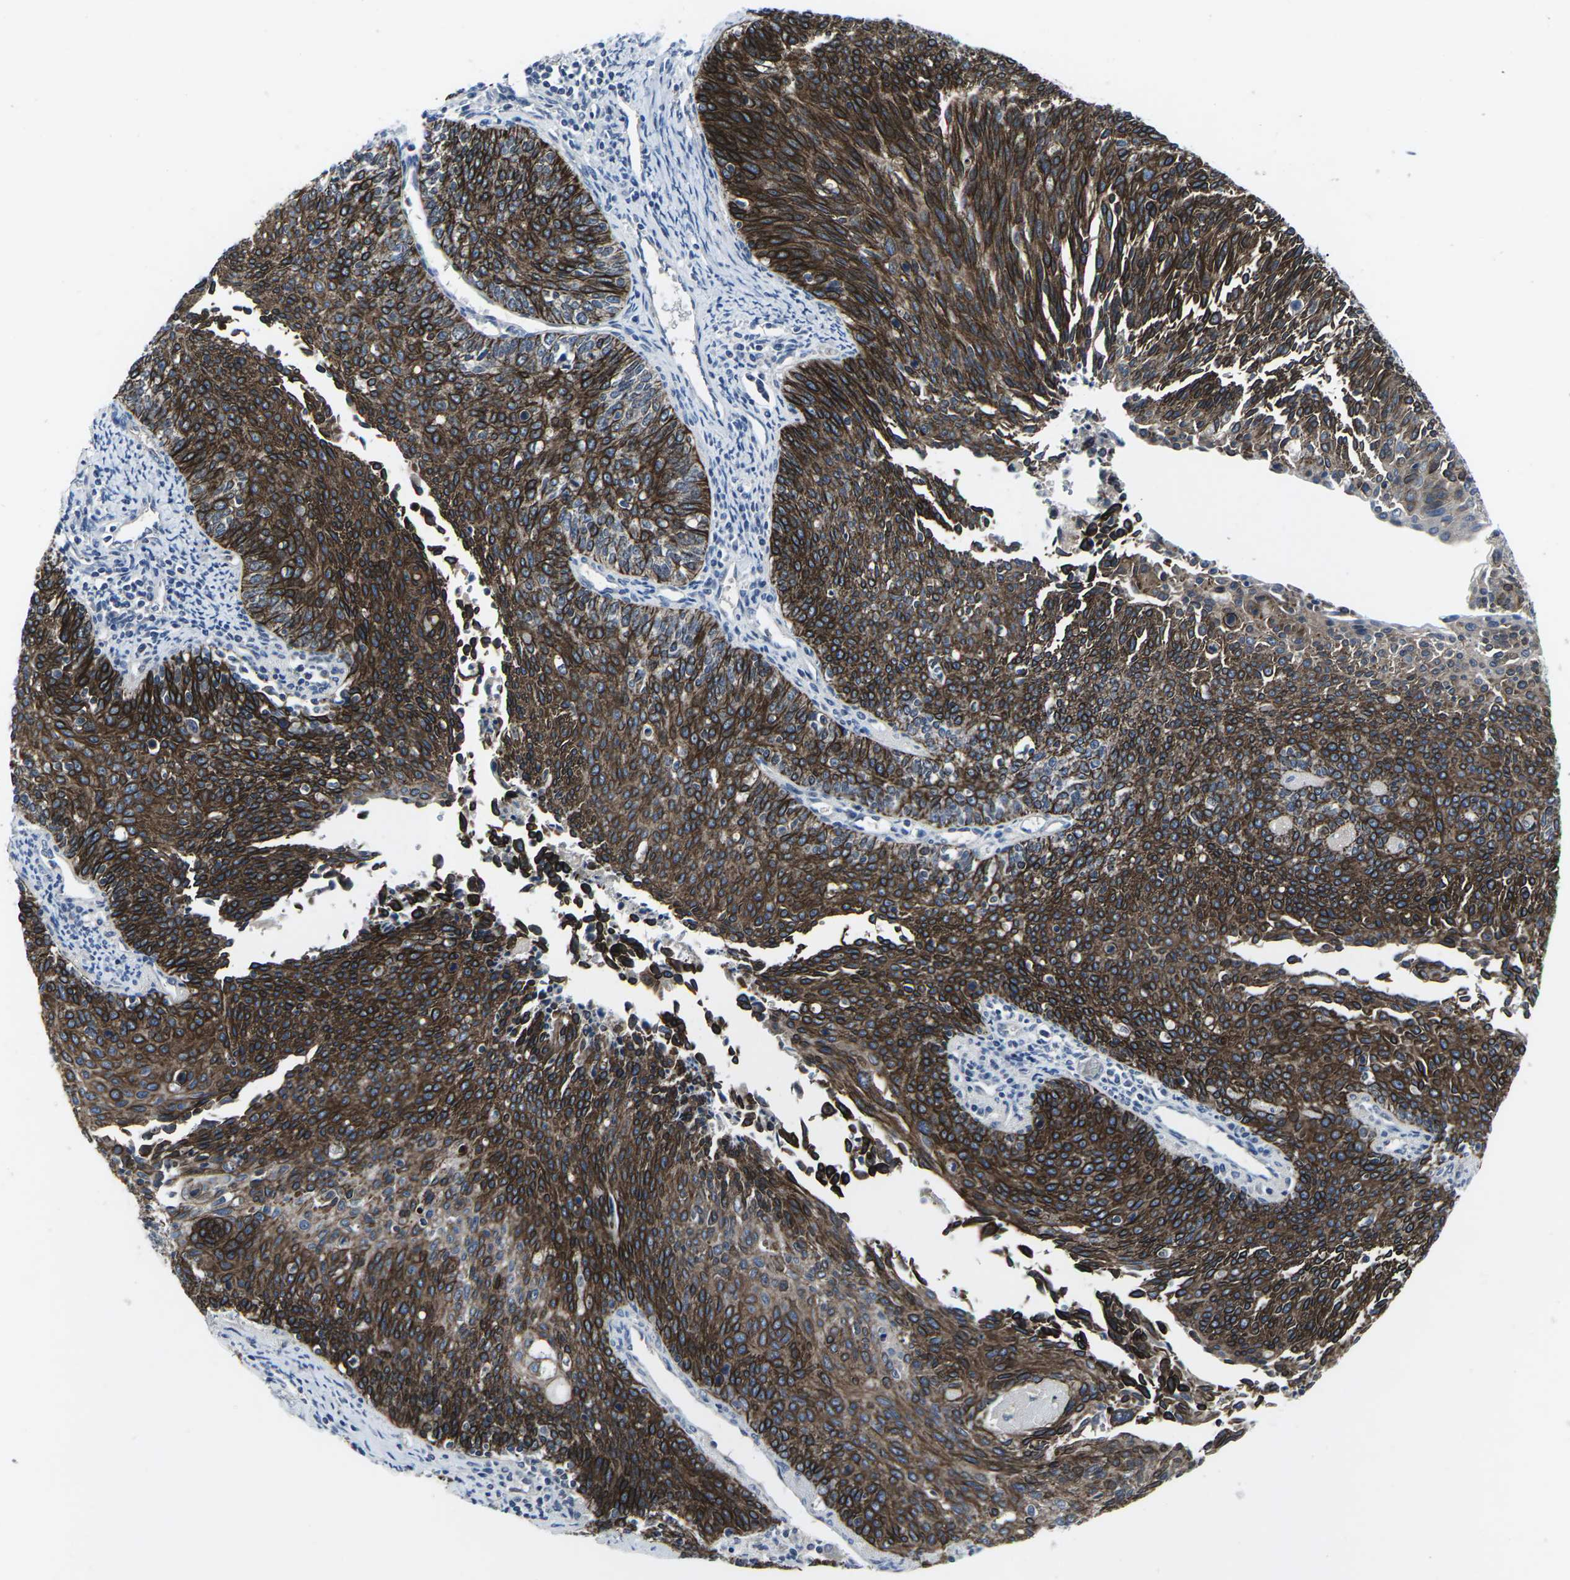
{"staining": {"intensity": "strong", "quantity": ">75%", "location": "cytoplasmic/membranous"}, "tissue": "cervical cancer", "cell_type": "Tumor cells", "image_type": "cancer", "snomed": [{"axis": "morphology", "description": "Squamous cell carcinoma, NOS"}, {"axis": "topography", "description": "Cervix"}], "caption": "There is high levels of strong cytoplasmic/membranous staining in tumor cells of cervical cancer, as demonstrated by immunohistochemical staining (brown color).", "gene": "HPRT1", "patient": {"sex": "female", "age": 55}}